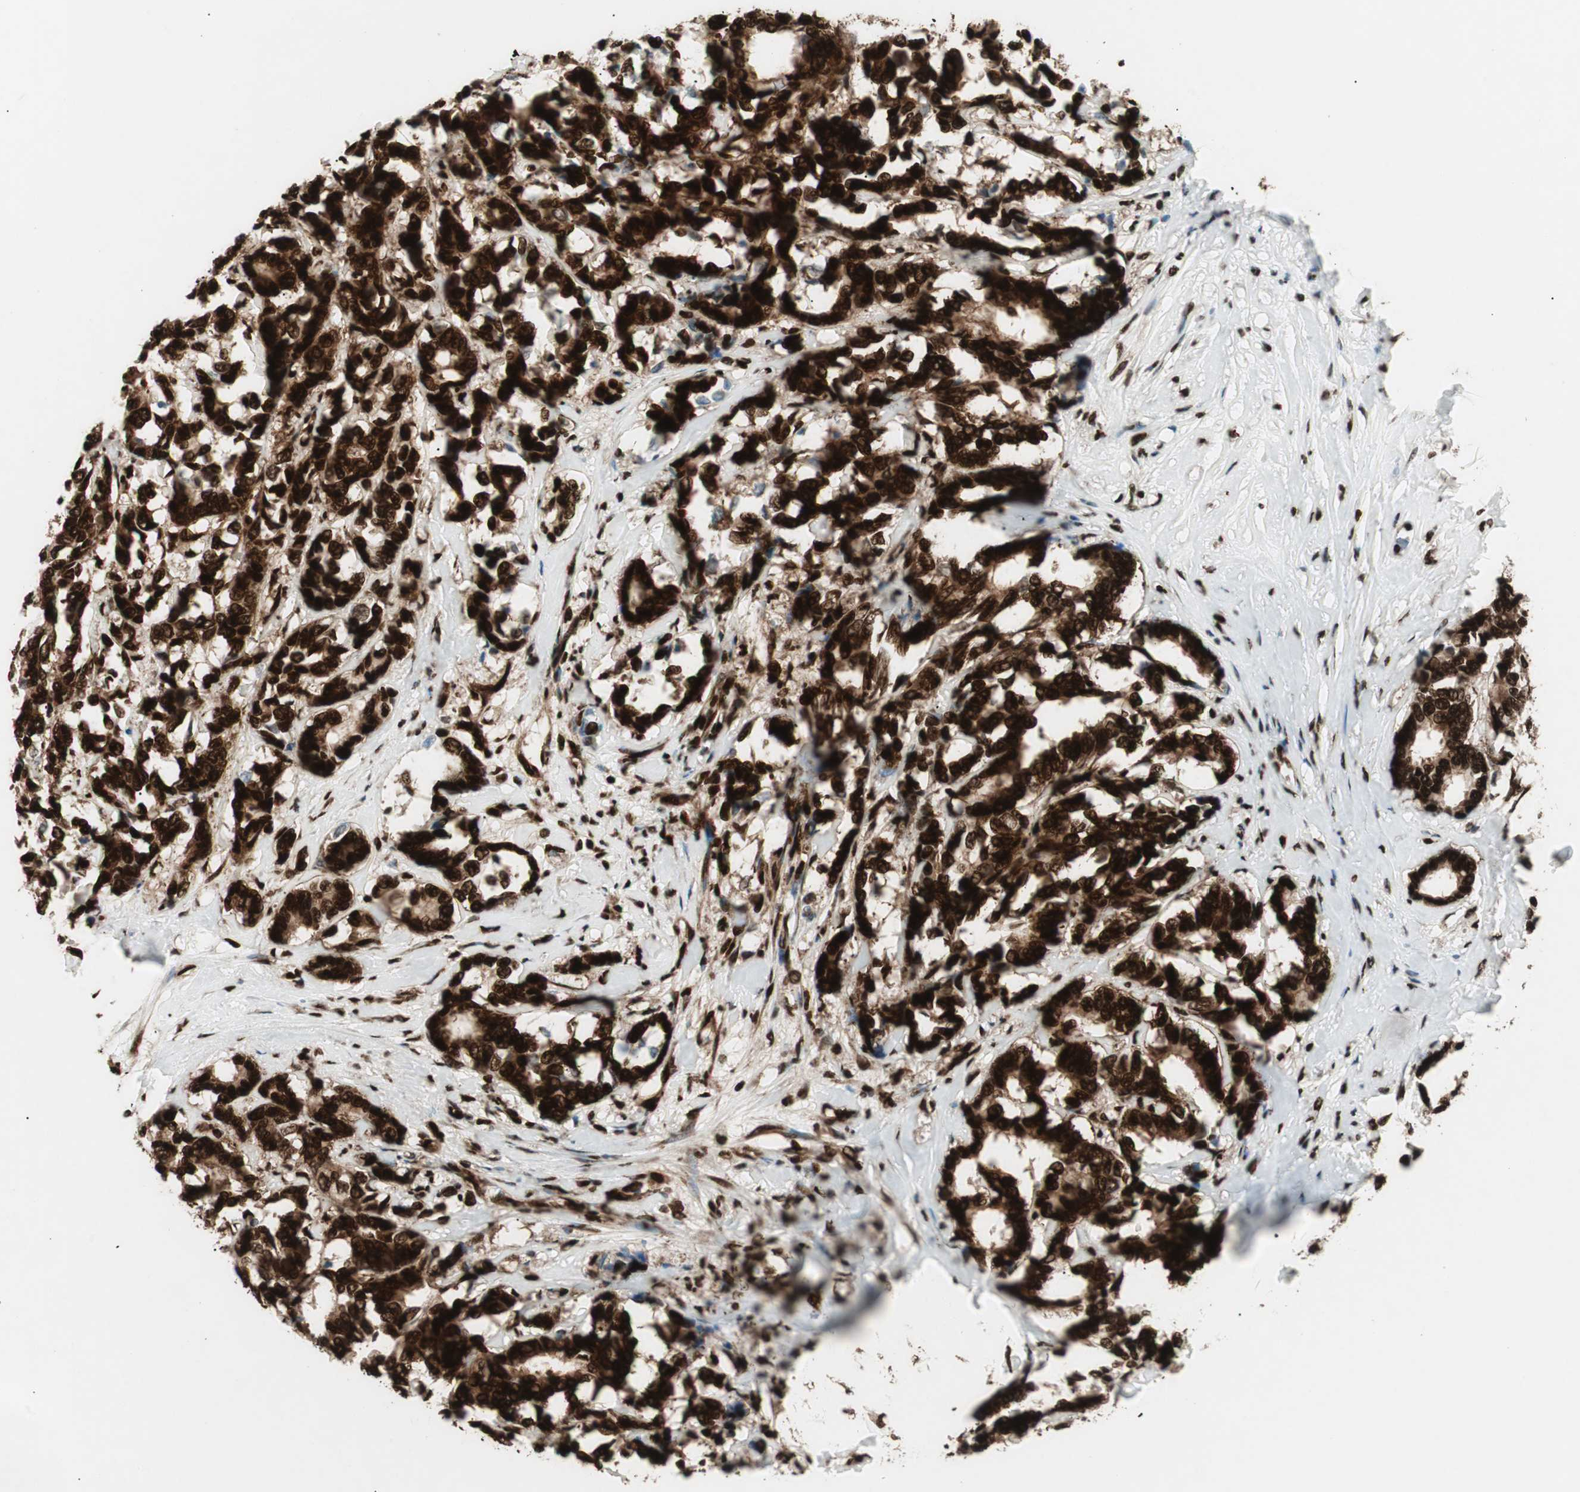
{"staining": {"intensity": "strong", "quantity": ">75%", "location": "cytoplasmic/membranous,nuclear"}, "tissue": "breast cancer", "cell_type": "Tumor cells", "image_type": "cancer", "snomed": [{"axis": "morphology", "description": "Duct carcinoma"}, {"axis": "topography", "description": "Breast"}], "caption": "Immunohistochemical staining of invasive ductal carcinoma (breast) demonstrates high levels of strong cytoplasmic/membranous and nuclear protein expression in approximately >75% of tumor cells. (Brightfield microscopy of DAB IHC at high magnification).", "gene": "EWSR1", "patient": {"sex": "female", "age": 87}}